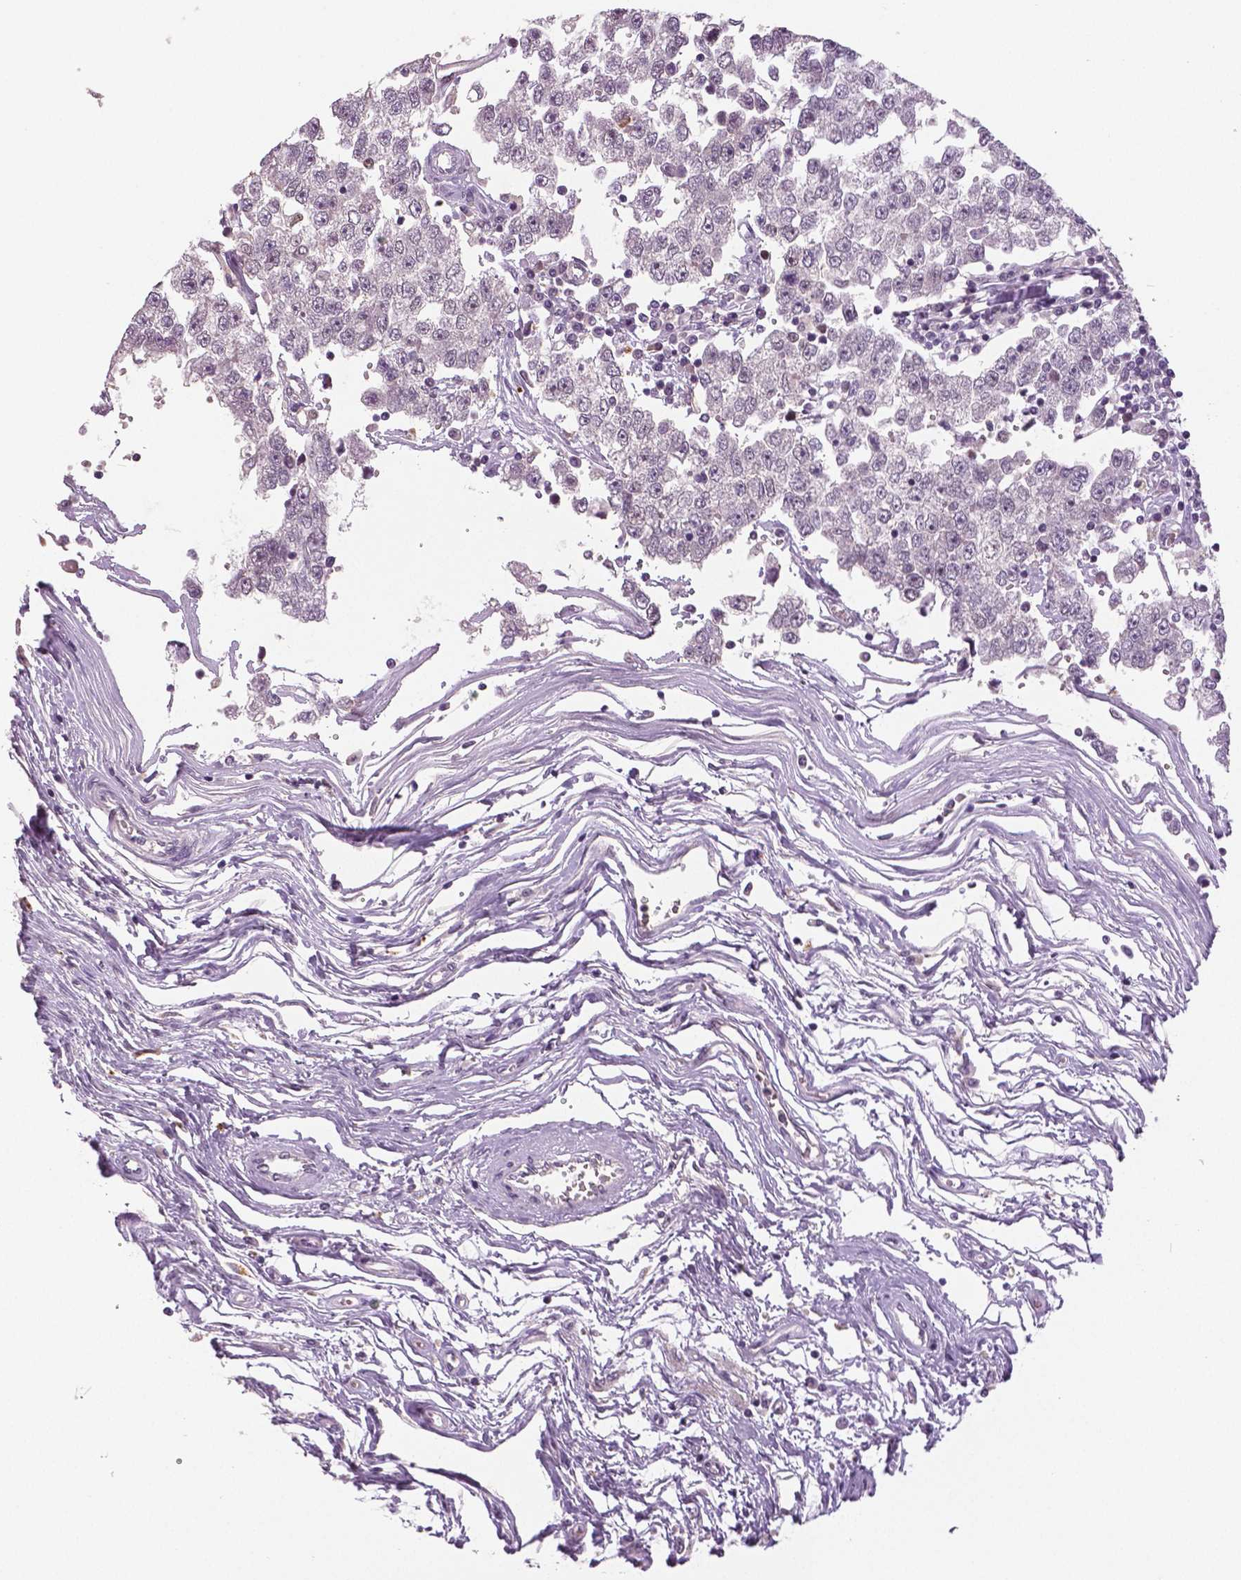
{"staining": {"intensity": "negative", "quantity": "none", "location": "none"}, "tissue": "testis cancer", "cell_type": "Tumor cells", "image_type": "cancer", "snomed": [{"axis": "morphology", "description": "Seminoma, NOS"}, {"axis": "topography", "description": "Testis"}], "caption": "Testis cancer (seminoma) stained for a protein using IHC reveals no staining tumor cells.", "gene": "MKI67", "patient": {"sex": "male", "age": 34}}